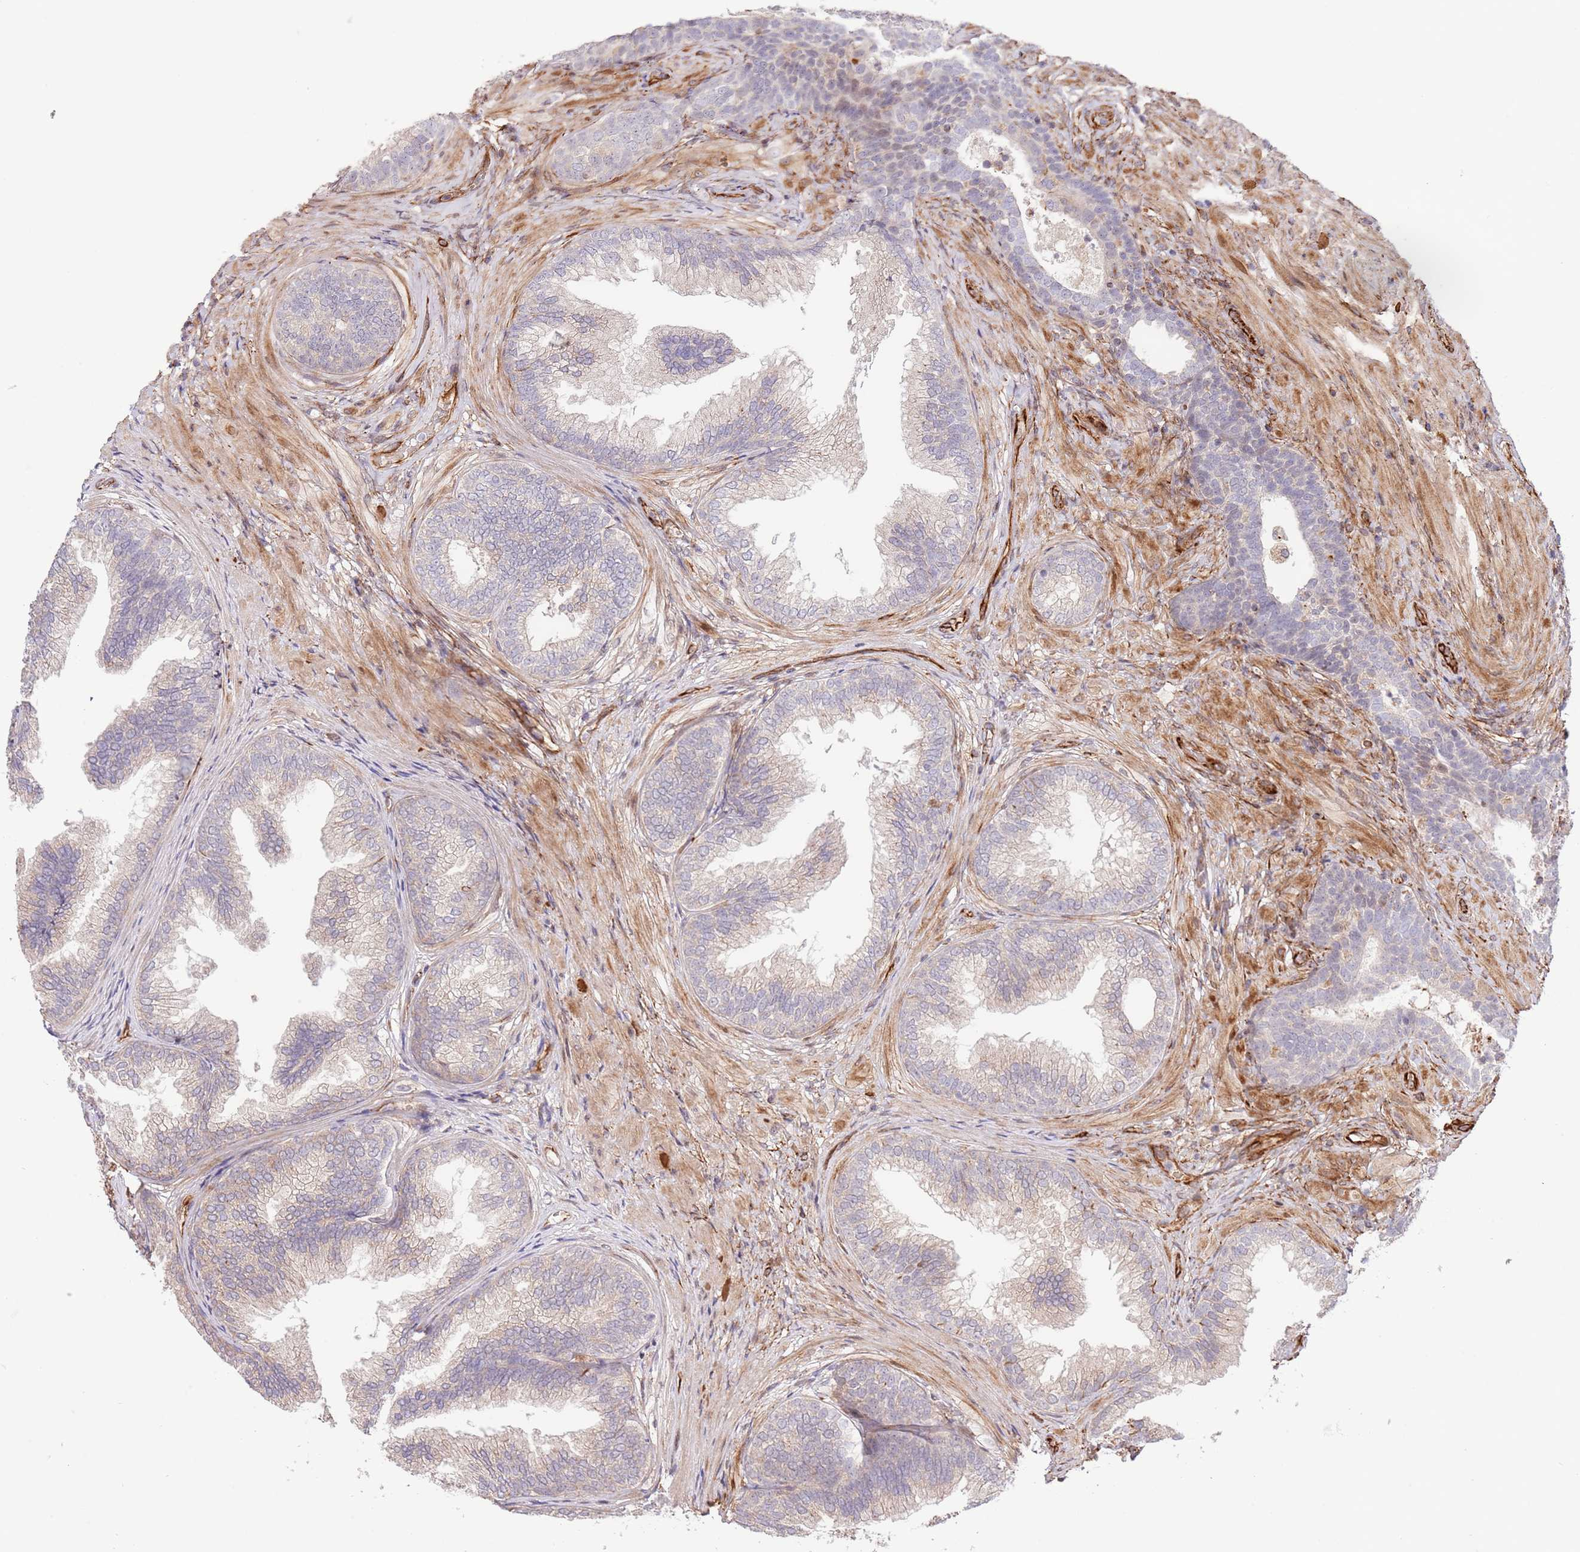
{"staining": {"intensity": "moderate", "quantity": "25%-75%", "location": "cytoplasmic/membranous"}, "tissue": "prostate", "cell_type": "Glandular cells", "image_type": "normal", "snomed": [{"axis": "morphology", "description": "Normal tissue, NOS"}, {"axis": "topography", "description": "Prostate"}], "caption": "Immunohistochemistry (IHC) image of normal prostate: human prostate stained using immunohistochemistry demonstrates medium levels of moderate protein expression localized specifically in the cytoplasmic/membranous of glandular cells, appearing as a cytoplasmic/membranous brown color.", "gene": "NEK3", "patient": {"sex": "male", "age": 76}}